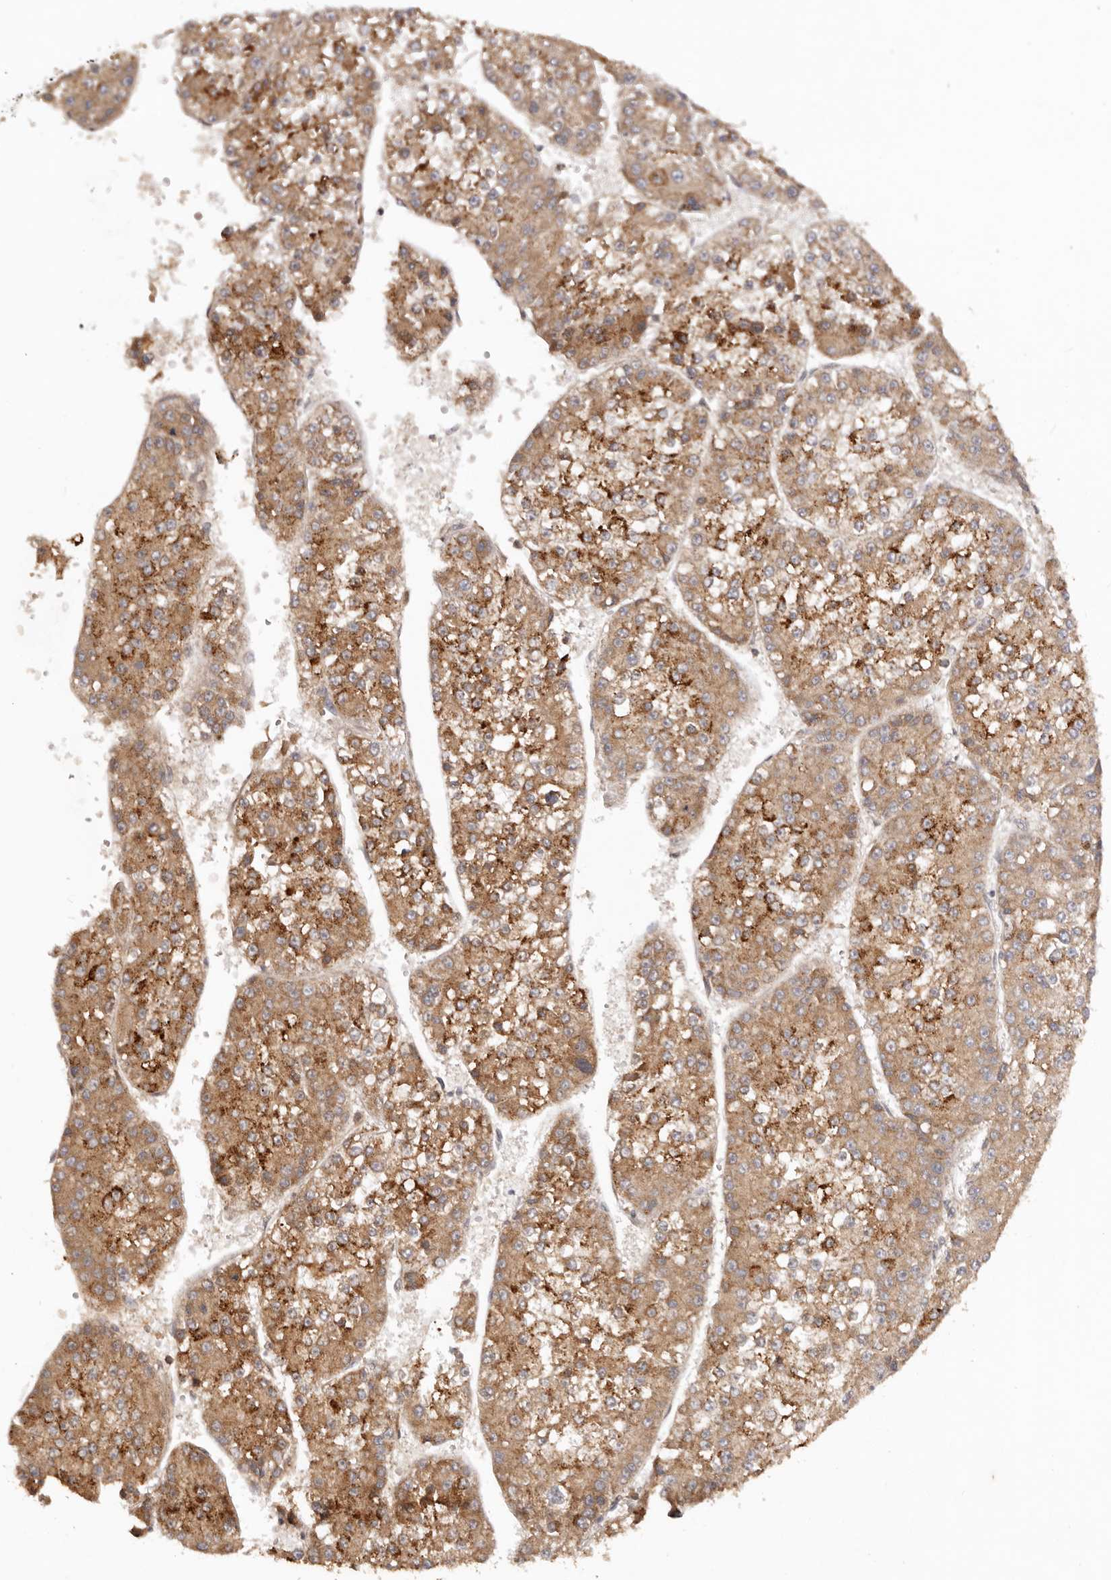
{"staining": {"intensity": "strong", "quantity": "25%-75%", "location": "cytoplasmic/membranous"}, "tissue": "liver cancer", "cell_type": "Tumor cells", "image_type": "cancer", "snomed": [{"axis": "morphology", "description": "Carcinoma, Hepatocellular, NOS"}, {"axis": "topography", "description": "Liver"}], "caption": "IHC of human liver cancer (hepatocellular carcinoma) exhibits high levels of strong cytoplasmic/membranous expression in about 25%-75% of tumor cells.", "gene": "PKIB", "patient": {"sex": "female", "age": 73}}